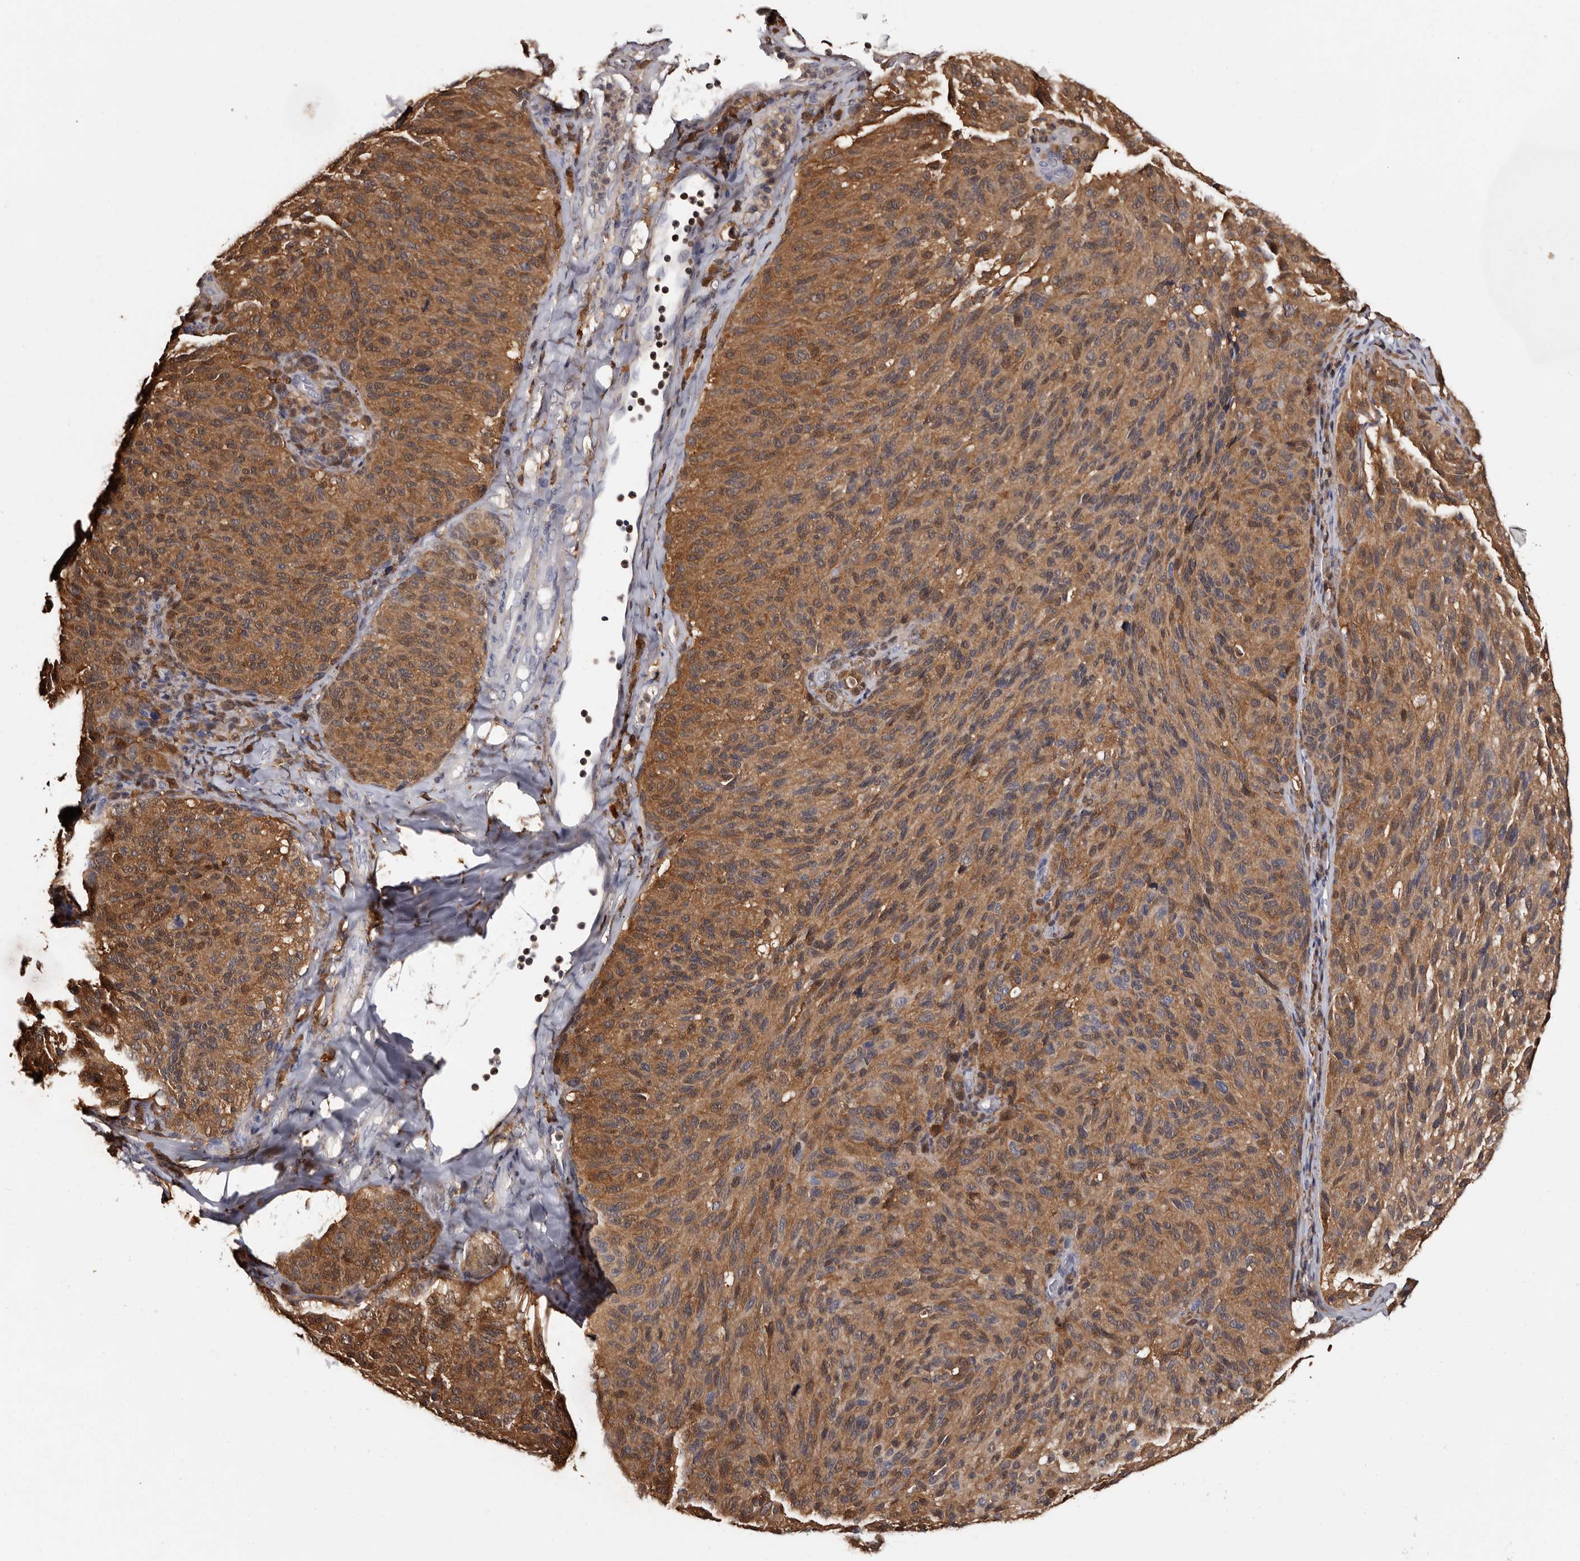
{"staining": {"intensity": "moderate", "quantity": ">75%", "location": "cytoplasmic/membranous"}, "tissue": "melanoma", "cell_type": "Tumor cells", "image_type": "cancer", "snomed": [{"axis": "morphology", "description": "Malignant melanoma, NOS"}, {"axis": "topography", "description": "Skin"}], "caption": "An IHC photomicrograph of neoplastic tissue is shown. Protein staining in brown shows moderate cytoplasmic/membranous positivity in malignant melanoma within tumor cells.", "gene": "DNPH1", "patient": {"sex": "female", "age": 73}}